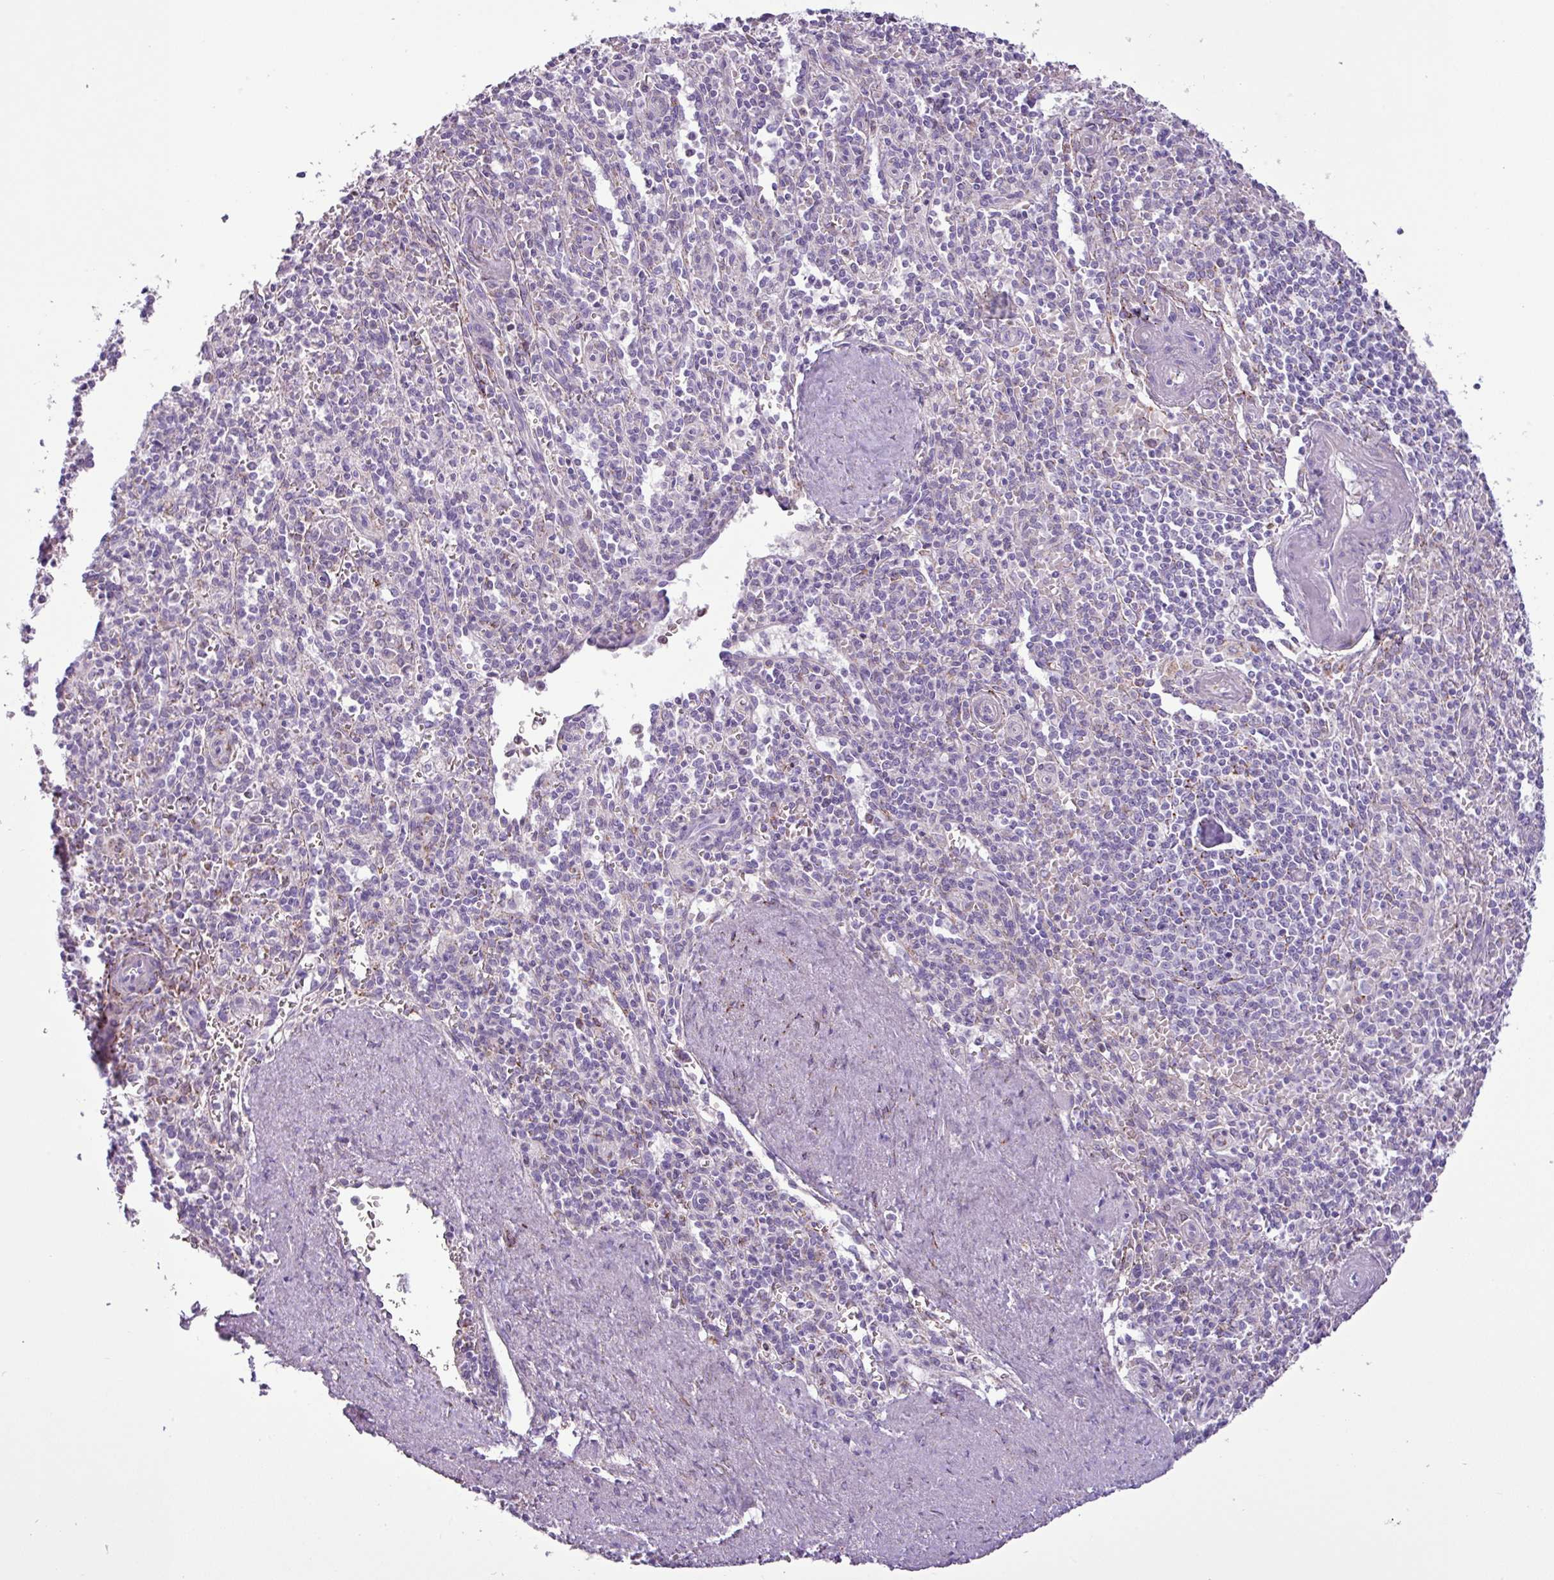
{"staining": {"intensity": "moderate", "quantity": "<25%", "location": "cytoplasmic/membranous"}, "tissue": "spleen", "cell_type": "Cells in red pulp", "image_type": "normal", "snomed": [{"axis": "morphology", "description": "Normal tissue, NOS"}, {"axis": "topography", "description": "Spleen"}], "caption": "Protein staining shows moderate cytoplasmic/membranous positivity in approximately <25% of cells in red pulp in benign spleen. The staining was performed using DAB to visualize the protein expression in brown, while the nuclei were stained in blue with hematoxylin (Magnification: 20x).", "gene": "ZNF667", "patient": {"sex": "female", "age": 70}}